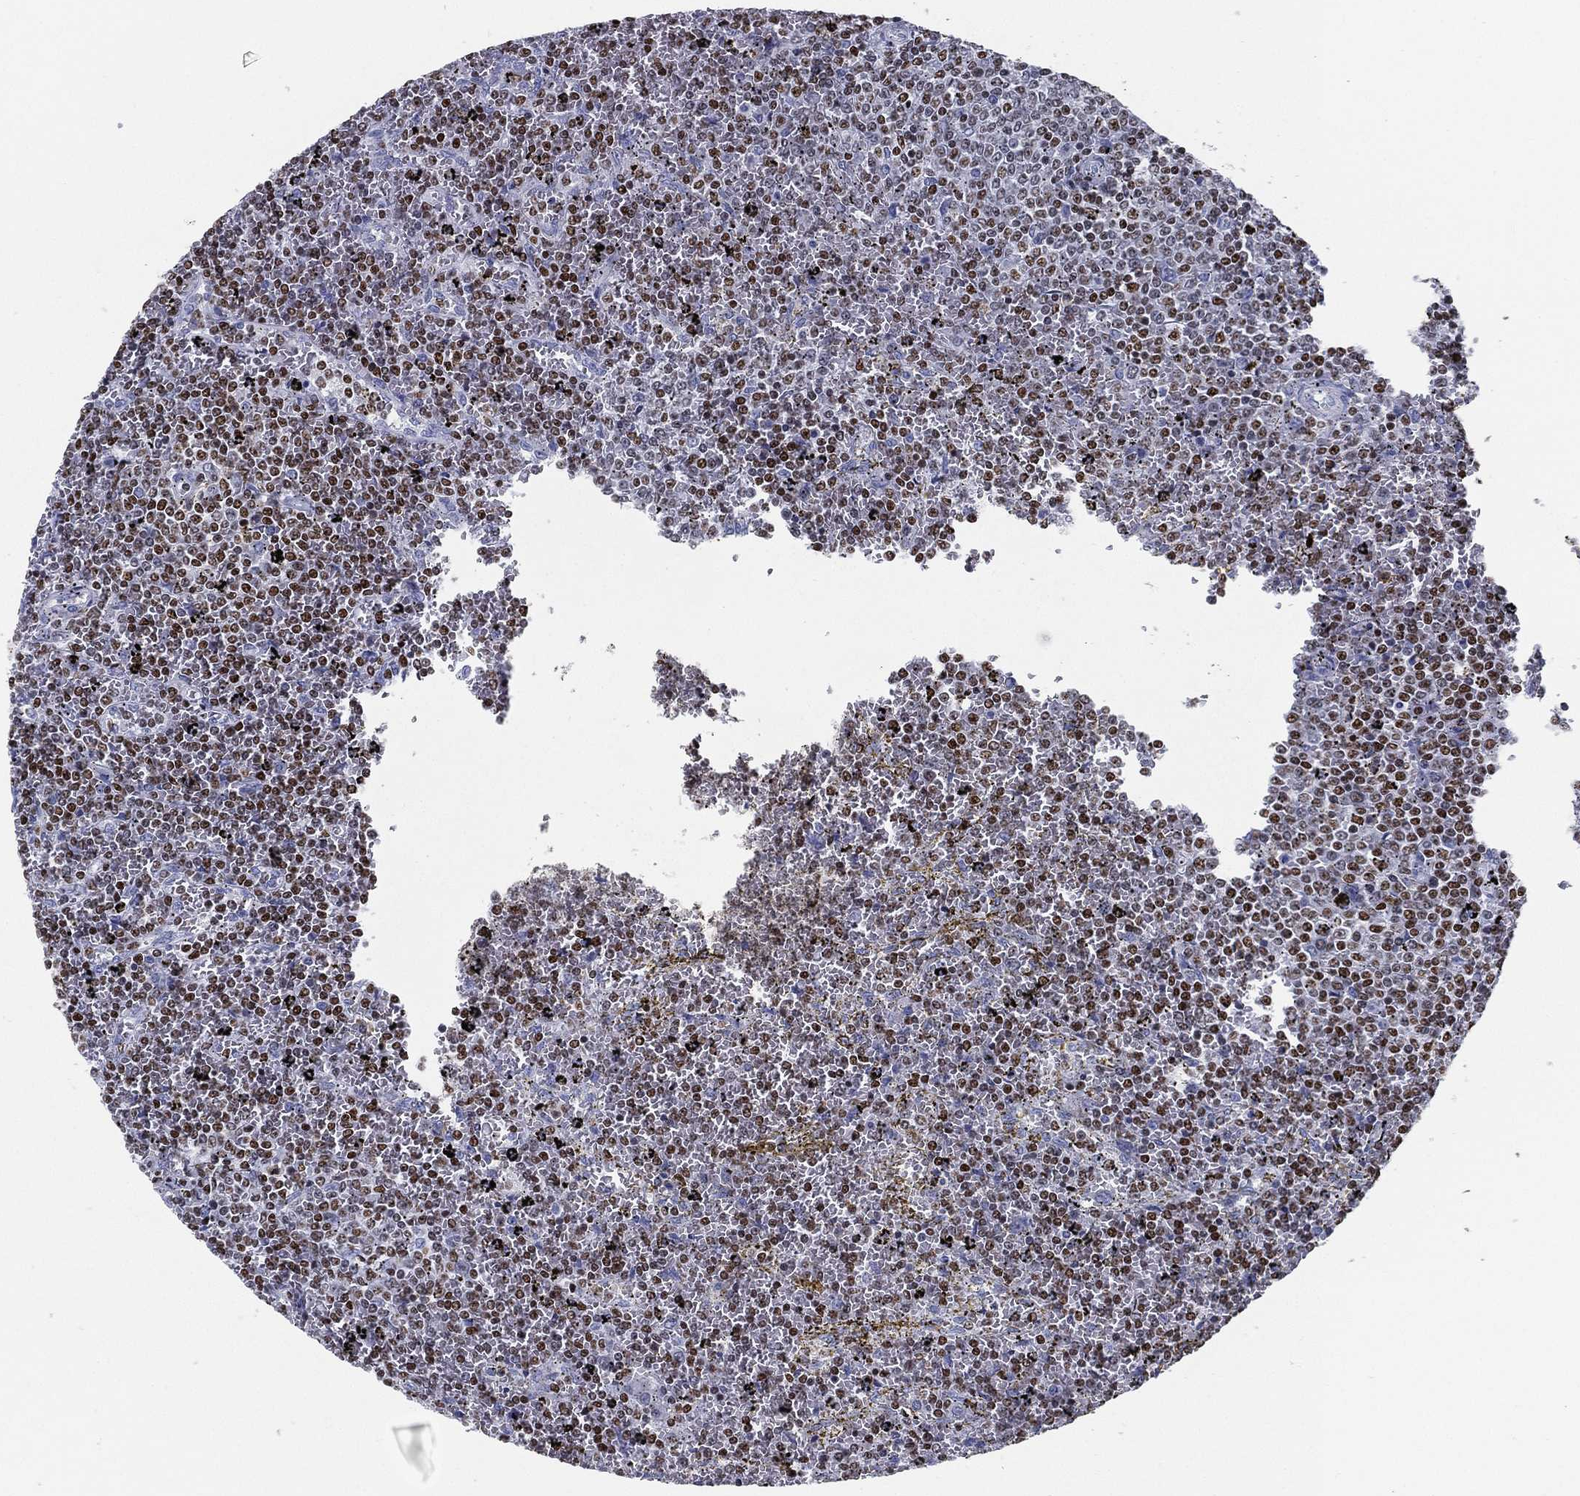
{"staining": {"intensity": "strong", "quantity": "<25%", "location": "nuclear"}, "tissue": "lymphoma", "cell_type": "Tumor cells", "image_type": "cancer", "snomed": [{"axis": "morphology", "description": "Malignant lymphoma, non-Hodgkin's type, Low grade"}, {"axis": "topography", "description": "Spleen"}], "caption": "Strong nuclear protein positivity is present in about <25% of tumor cells in malignant lymphoma, non-Hodgkin's type (low-grade).", "gene": "PYHIN1", "patient": {"sex": "female", "age": 77}}